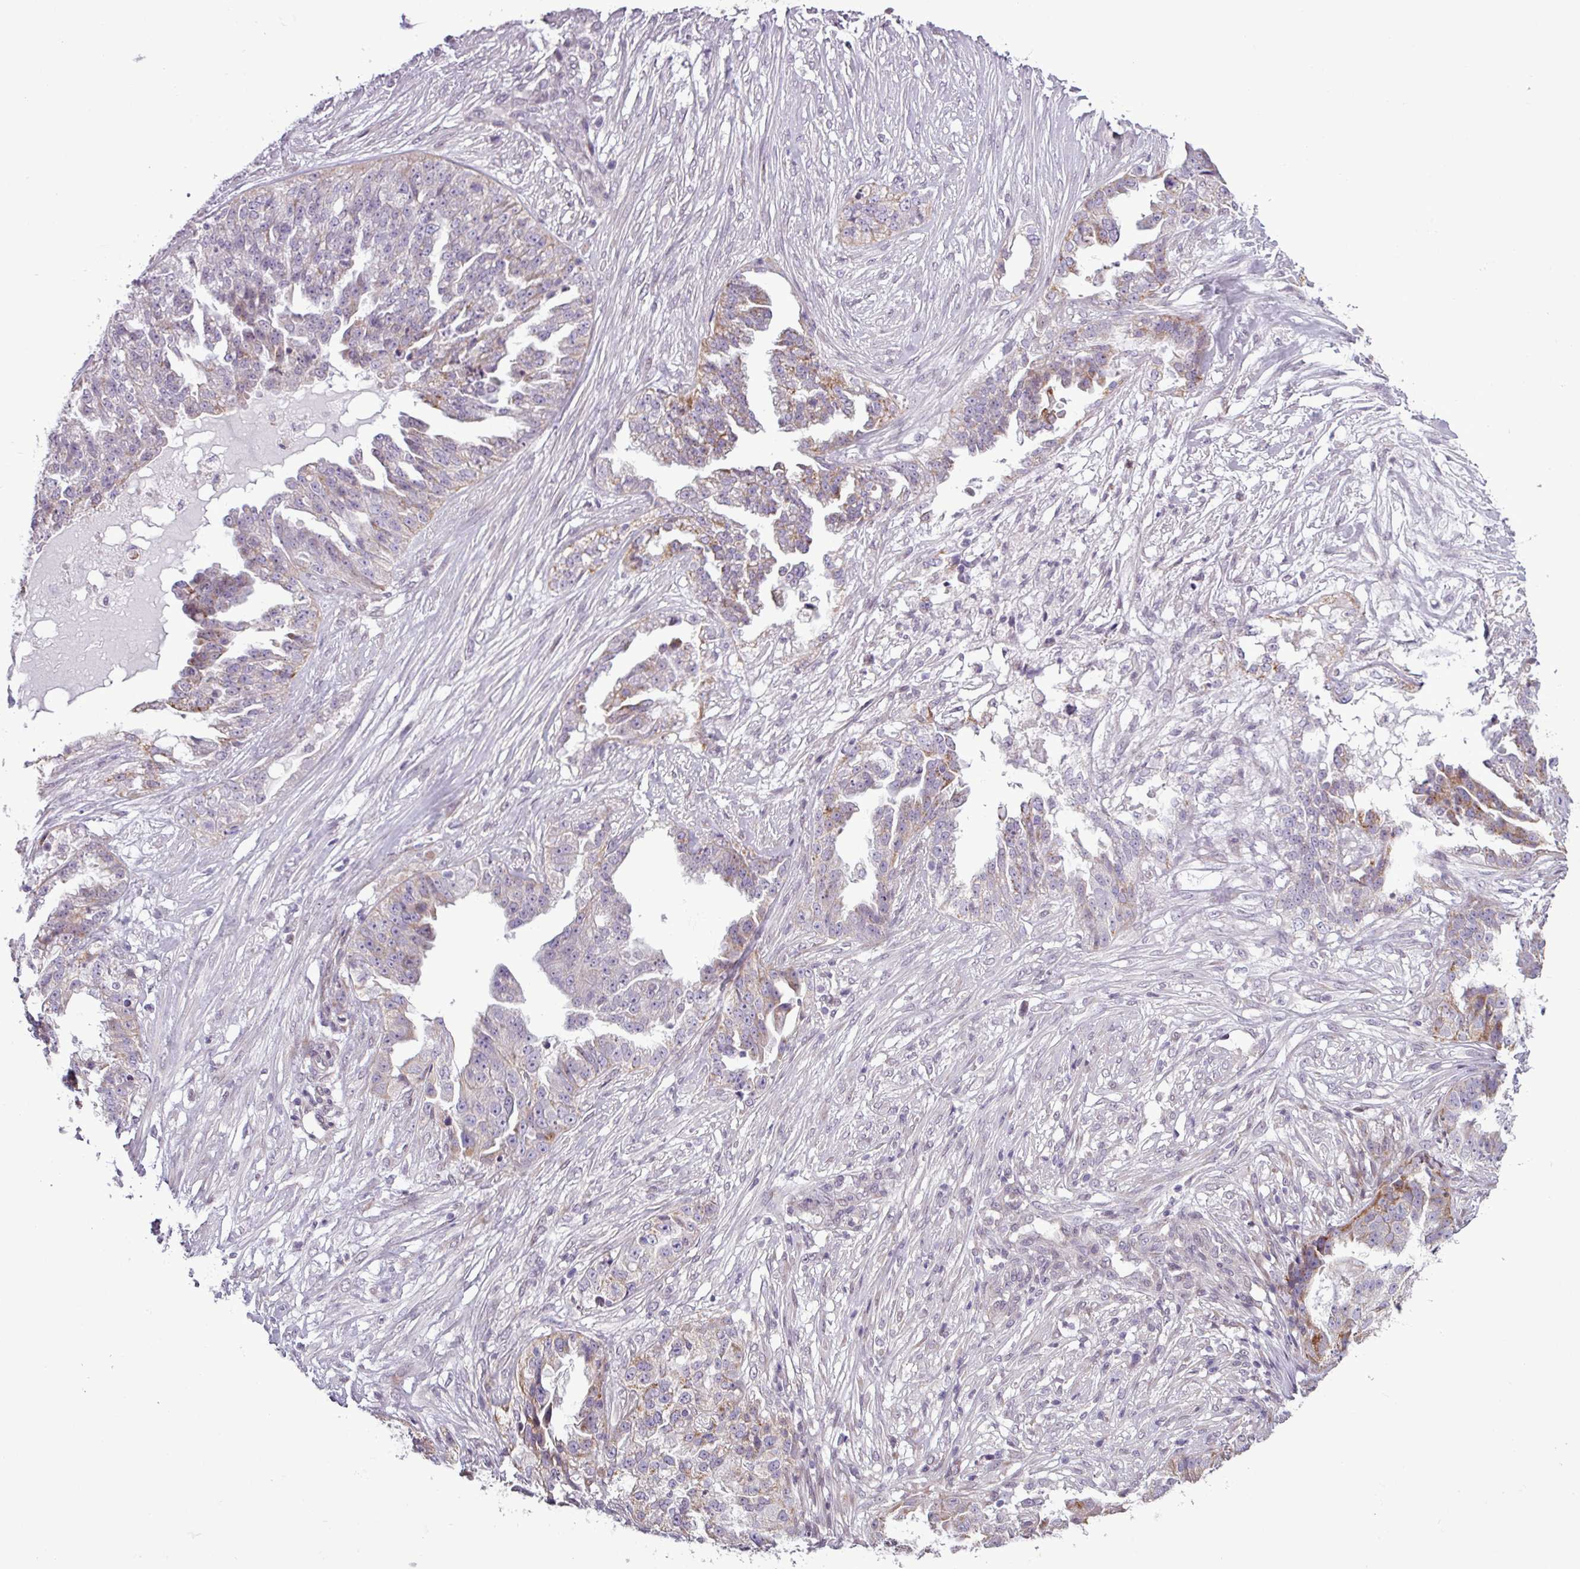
{"staining": {"intensity": "weak", "quantity": "25%-75%", "location": "cytoplasmic/membranous"}, "tissue": "ovarian cancer", "cell_type": "Tumor cells", "image_type": "cancer", "snomed": [{"axis": "morphology", "description": "Cystadenocarcinoma, serous, NOS"}, {"axis": "topography", "description": "Ovary"}], "caption": "Brown immunohistochemical staining in ovarian serous cystadenocarcinoma displays weak cytoplasmic/membranous staining in approximately 25%-75% of tumor cells.", "gene": "GPT2", "patient": {"sex": "female", "age": 58}}